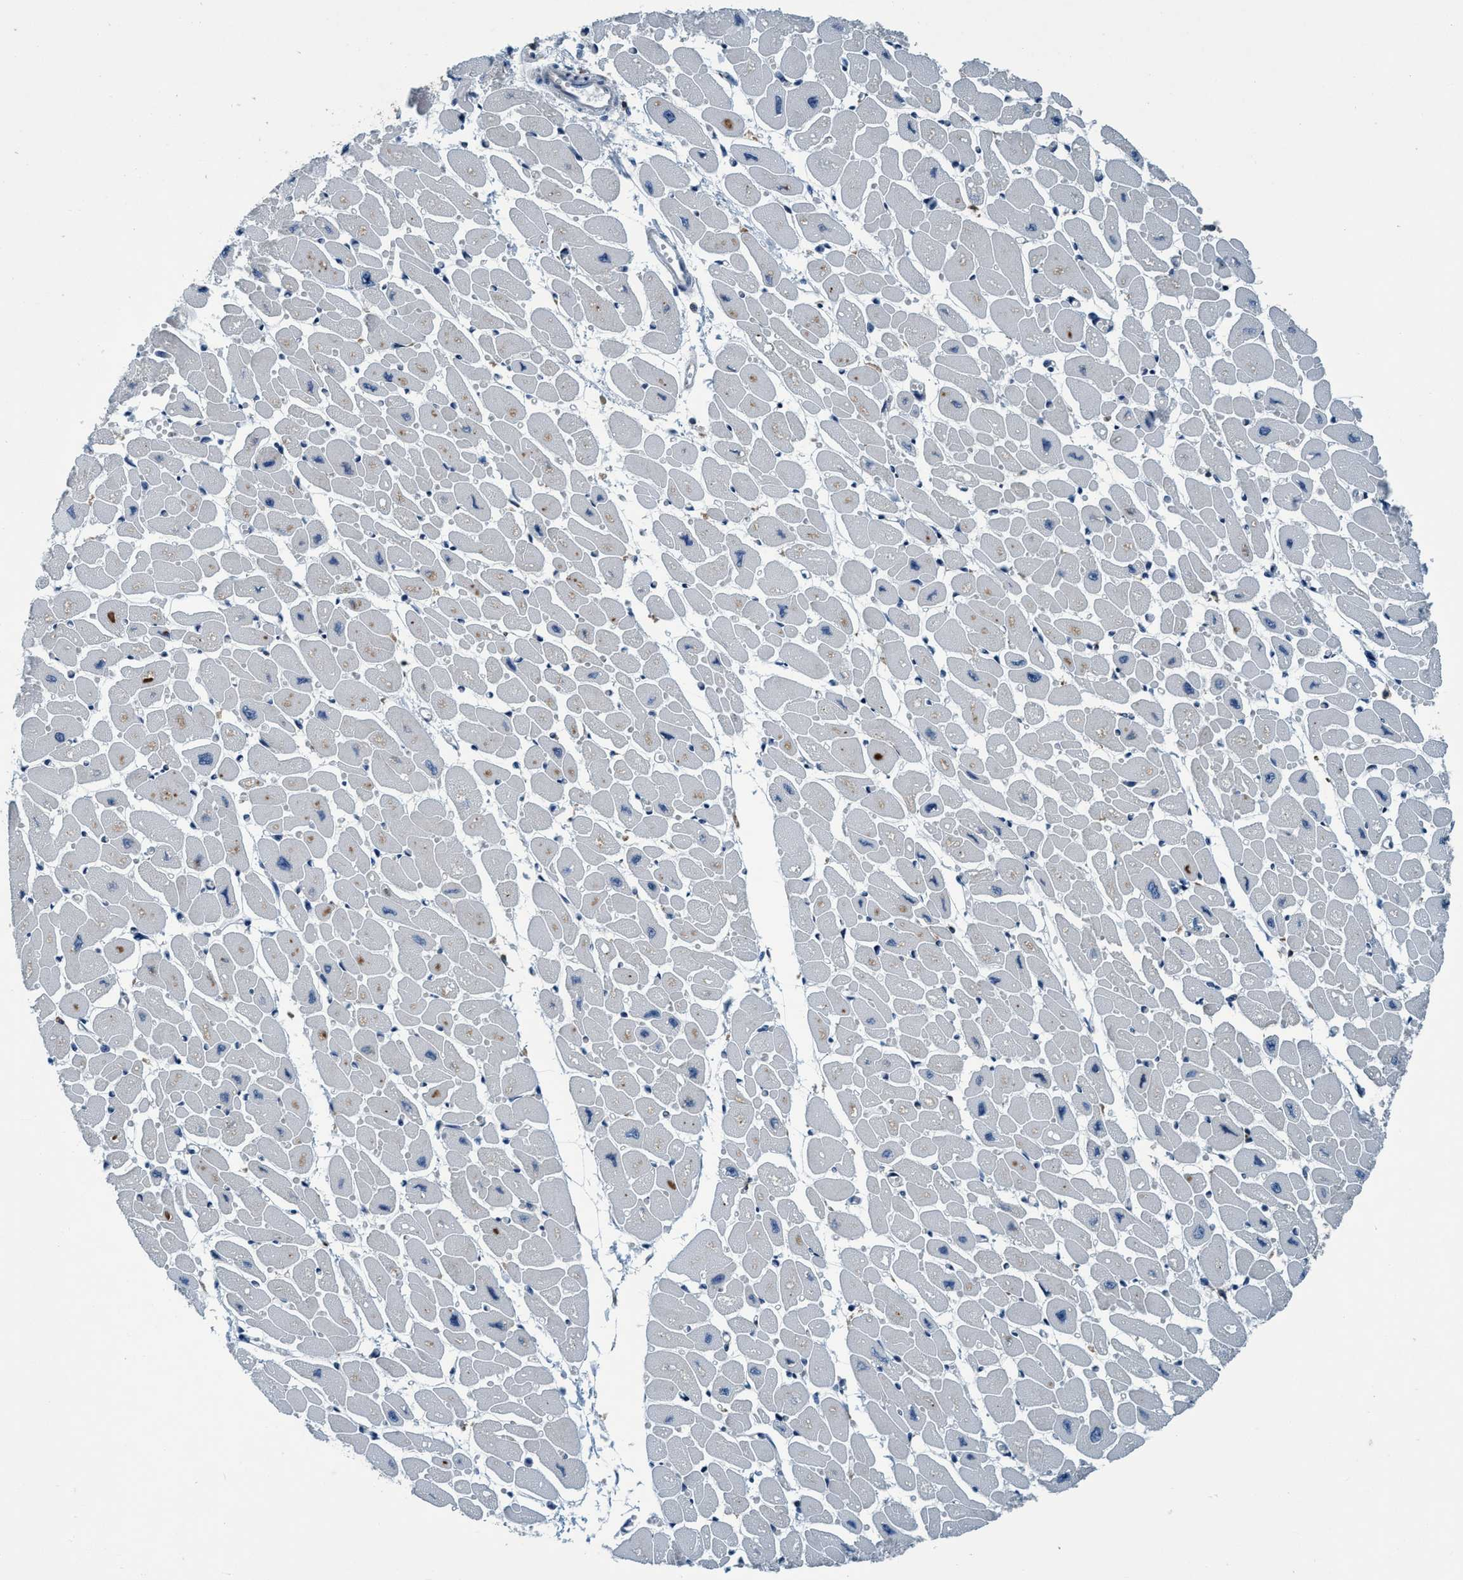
{"staining": {"intensity": "moderate", "quantity": "25%-75%", "location": "cytoplasmic/membranous"}, "tissue": "heart muscle", "cell_type": "Cardiomyocytes", "image_type": "normal", "snomed": [{"axis": "morphology", "description": "Normal tissue, NOS"}, {"axis": "topography", "description": "Heart"}], "caption": "This histopathology image reveals immunohistochemistry (IHC) staining of benign heart muscle, with medium moderate cytoplasmic/membranous staining in approximately 25%-75% of cardiomyocytes.", "gene": "ARMC9", "patient": {"sex": "female", "age": 54}}